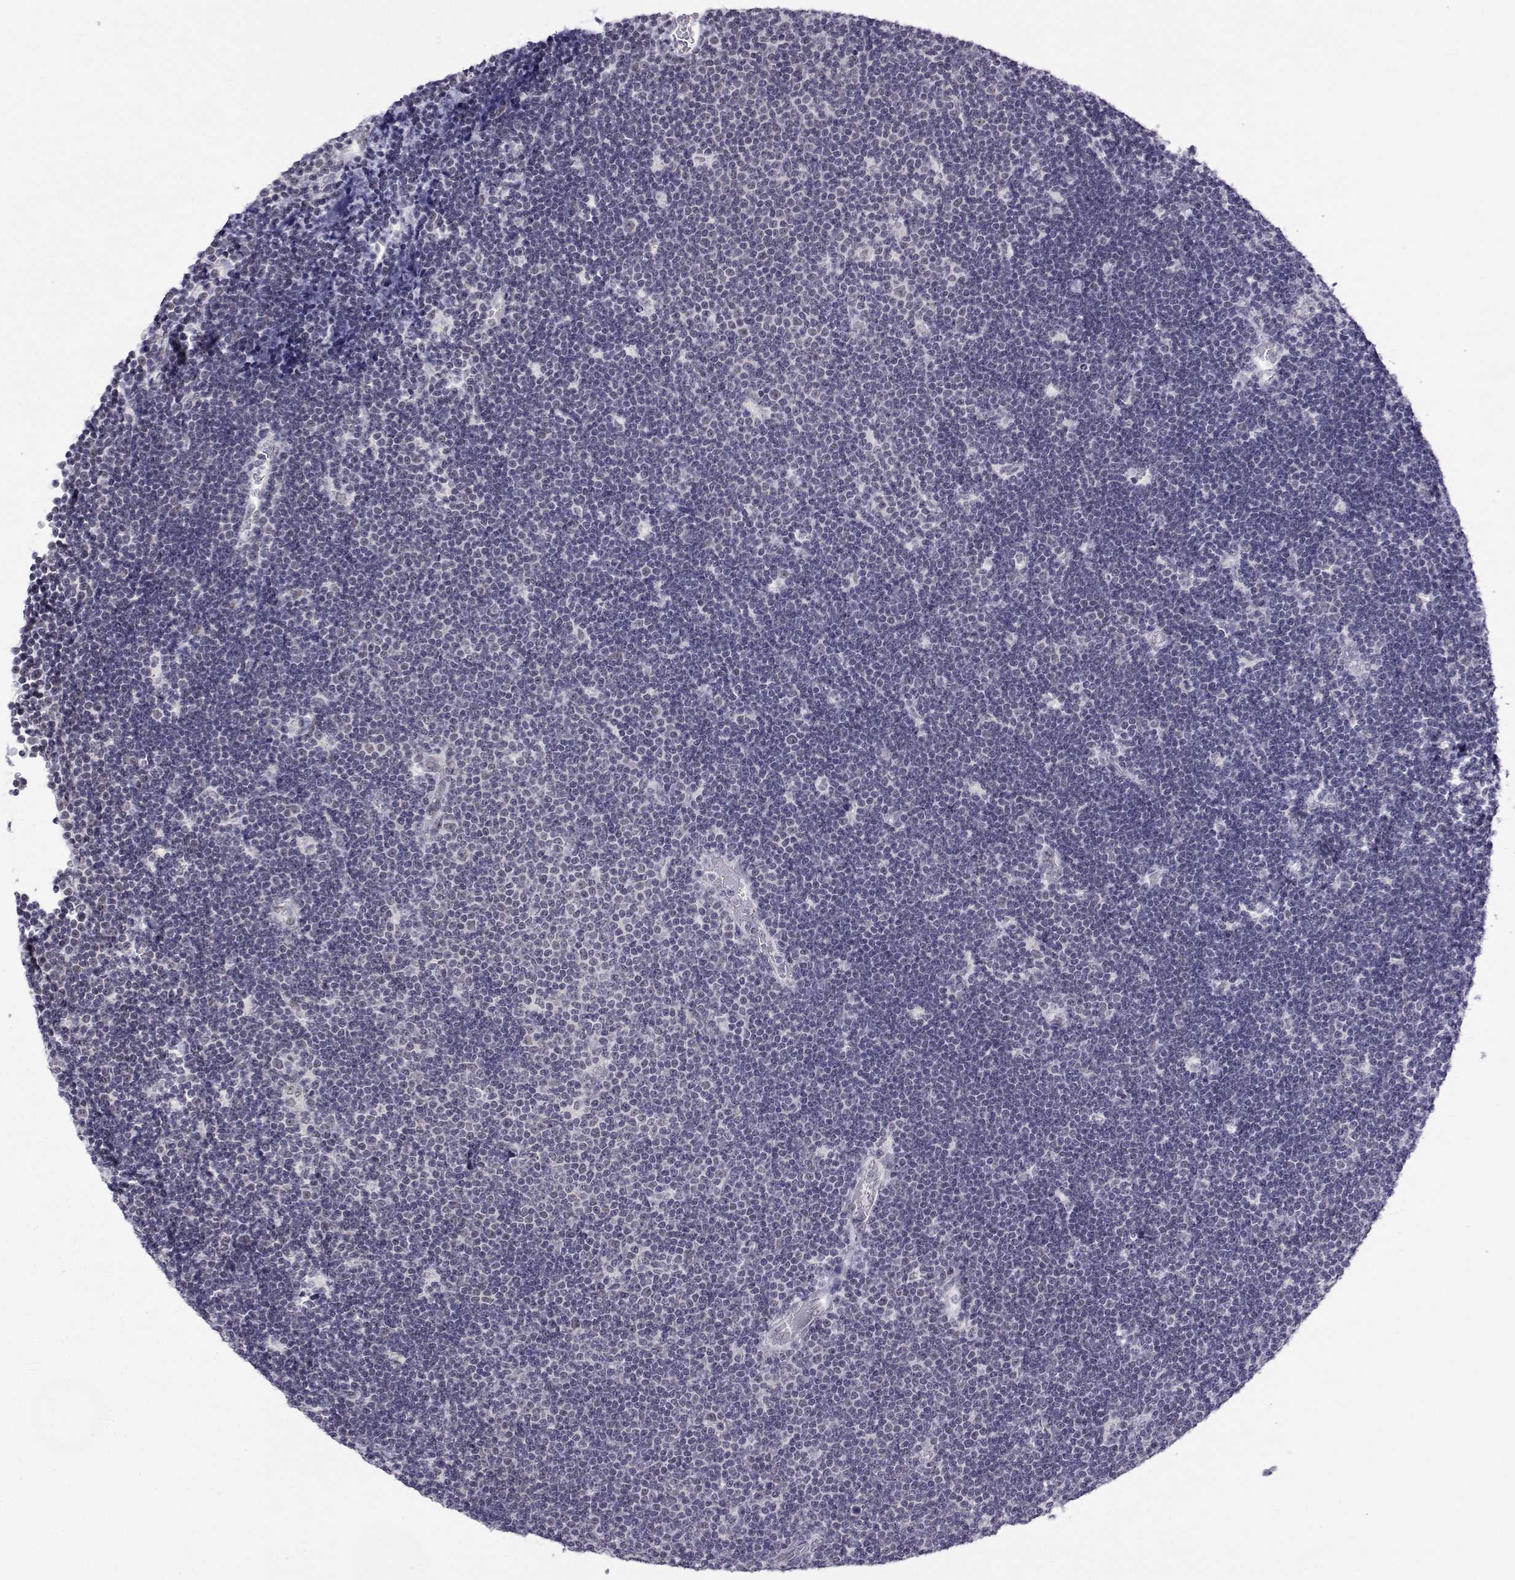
{"staining": {"intensity": "negative", "quantity": "none", "location": "none"}, "tissue": "lymphoma", "cell_type": "Tumor cells", "image_type": "cancer", "snomed": [{"axis": "morphology", "description": "Malignant lymphoma, non-Hodgkin's type, Low grade"}, {"axis": "topography", "description": "Brain"}], "caption": "Immunohistochemical staining of human malignant lymphoma, non-Hodgkin's type (low-grade) shows no significant expression in tumor cells.", "gene": "MED26", "patient": {"sex": "female", "age": 66}}